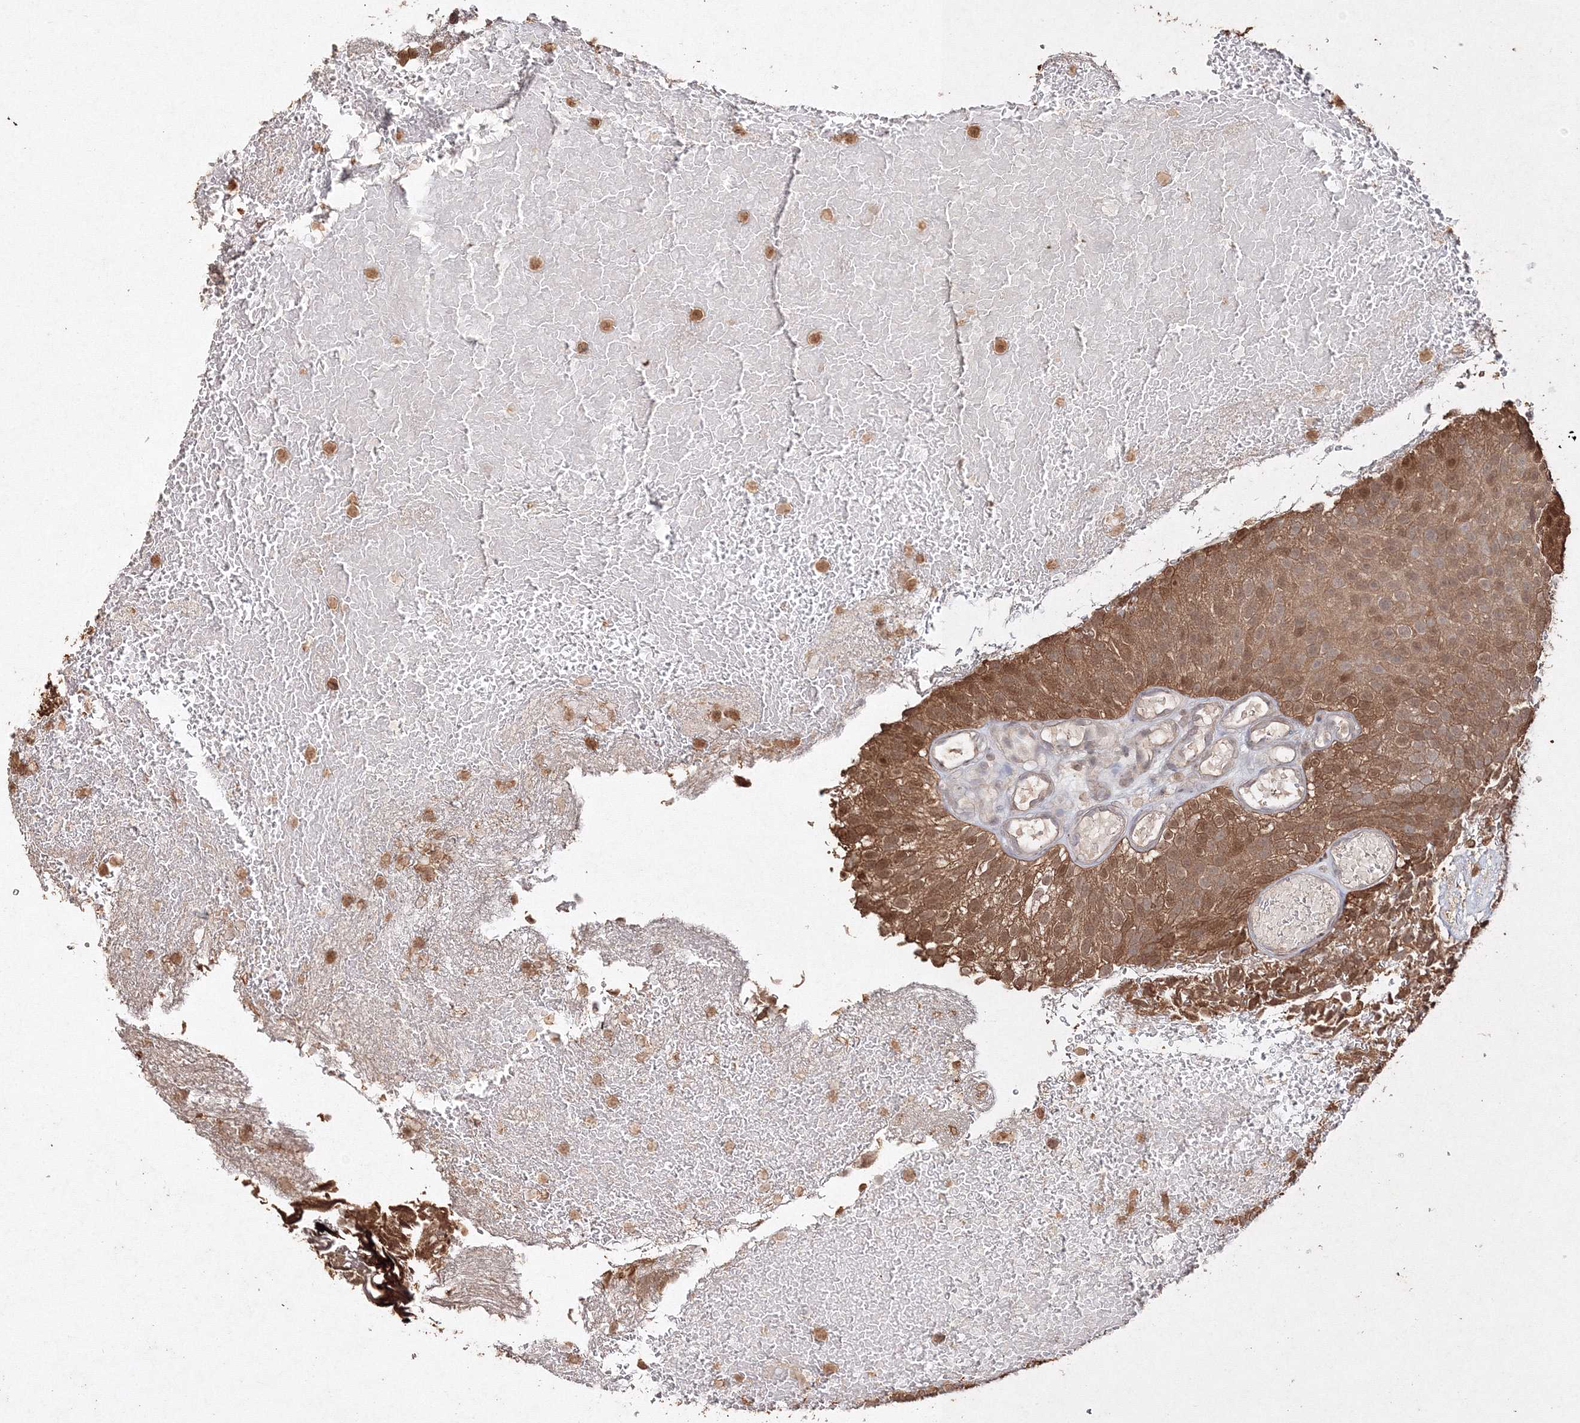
{"staining": {"intensity": "moderate", "quantity": ">75%", "location": "cytoplasmic/membranous,nuclear"}, "tissue": "urothelial cancer", "cell_type": "Tumor cells", "image_type": "cancer", "snomed": [{"axis": "morphology", "description": "Urothelial carcinoma, Low grade"}, {"axis": "topography", "description": "Urinary bladder"}], "caption": "Tumor cells demonstrate medium levels of moderate cytoplasmic/membranous and nuclear expression in about >75% of cells in human urothelial cancer. (Stains: DAB in brown, nuclei in blue, Microscopy: brightfield microscopy at high magnification).", "gene": "S100A11", "patient": {"sex": "male", "age": 78}}